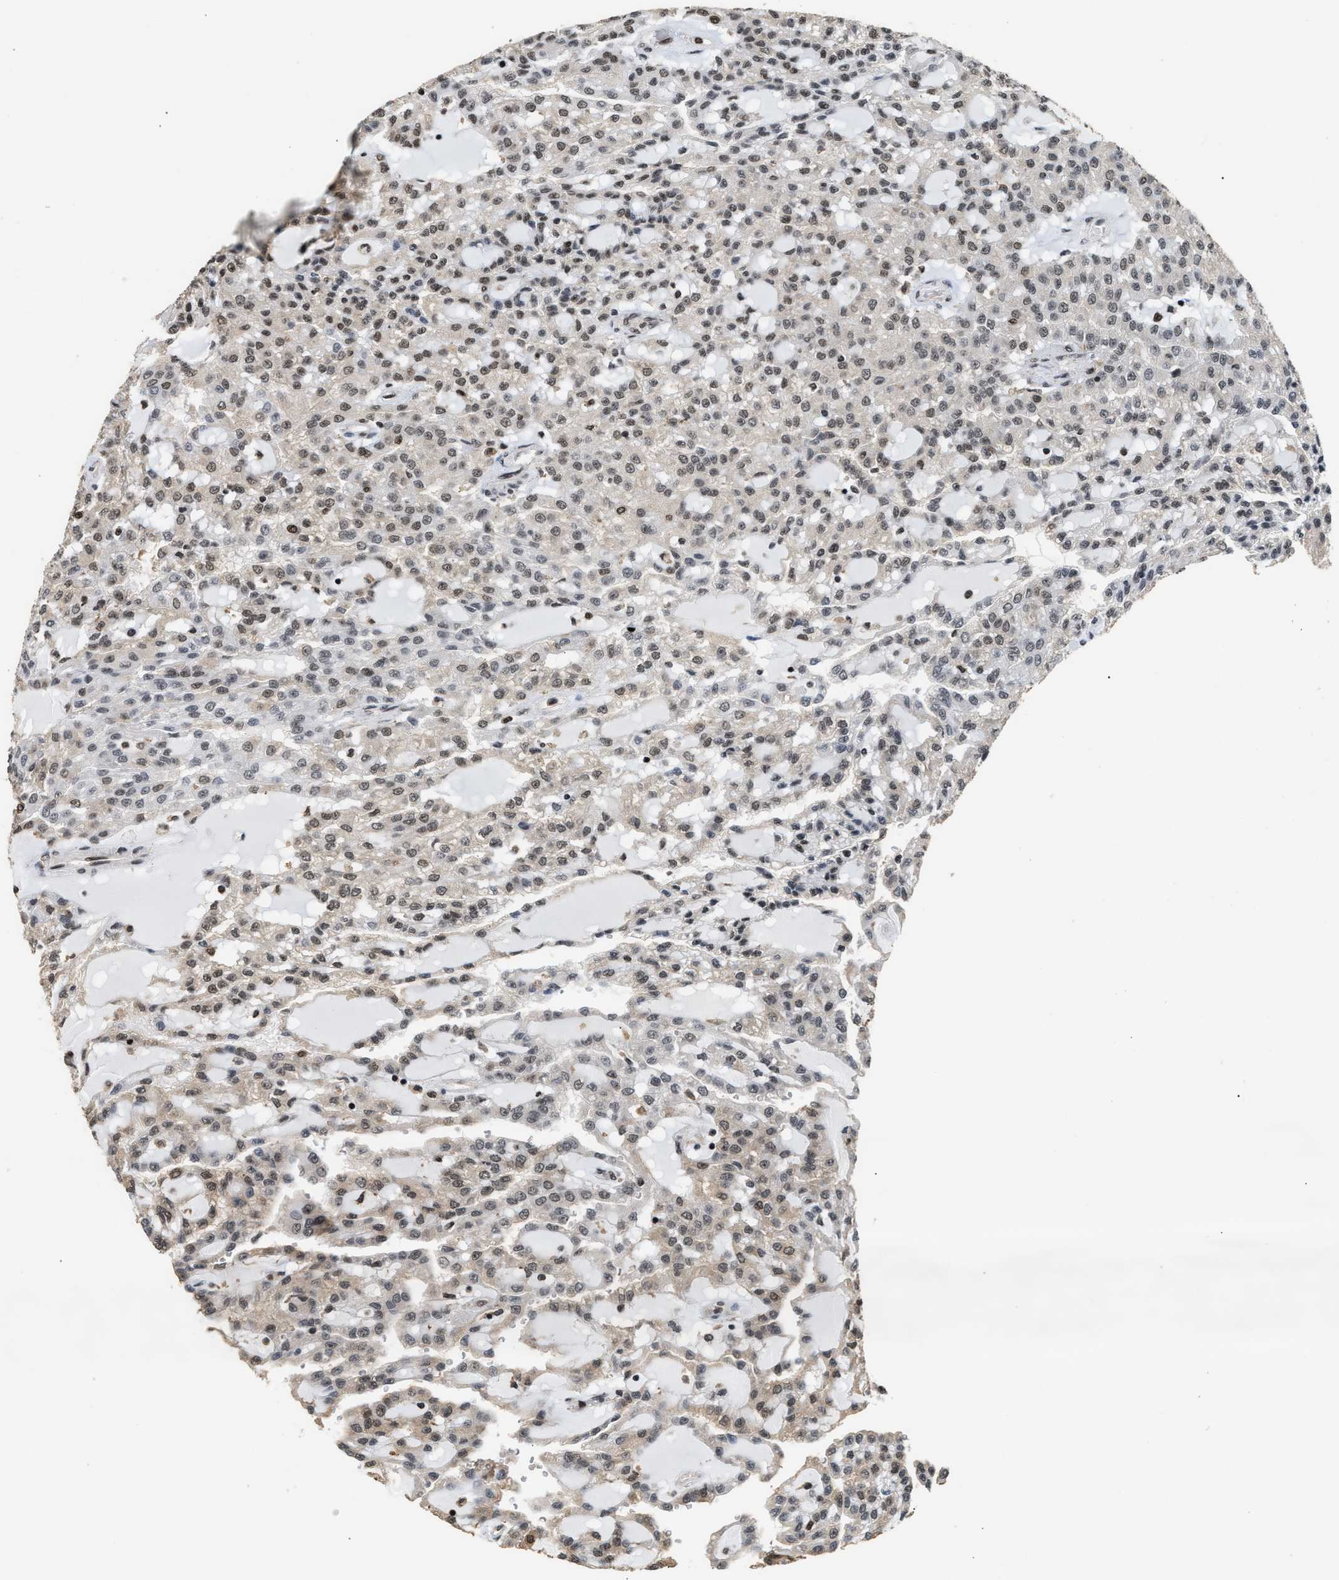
{"staining": {"intensity": "weak", "quantity": ">75%", "location": "cytoplasmic/membranous,nuclear"}, "tissue": "renal cancer", "cell_type": "Tumor cells", "image_type": "cancer", "snomed": [{"axis": "morphology", "description": "Adenocarcinoma, NOS"}, {"axis": "topography", "description": "Kidney"}], "caption": "About >75% of tumor cells in human renal cancer show weak cytoplasmic/membranous and nuclear protein positivity as visualized by brown immunohistochemical staining.", "gene": "RAD21", "patient": {"sex": "male", "age": 63}}